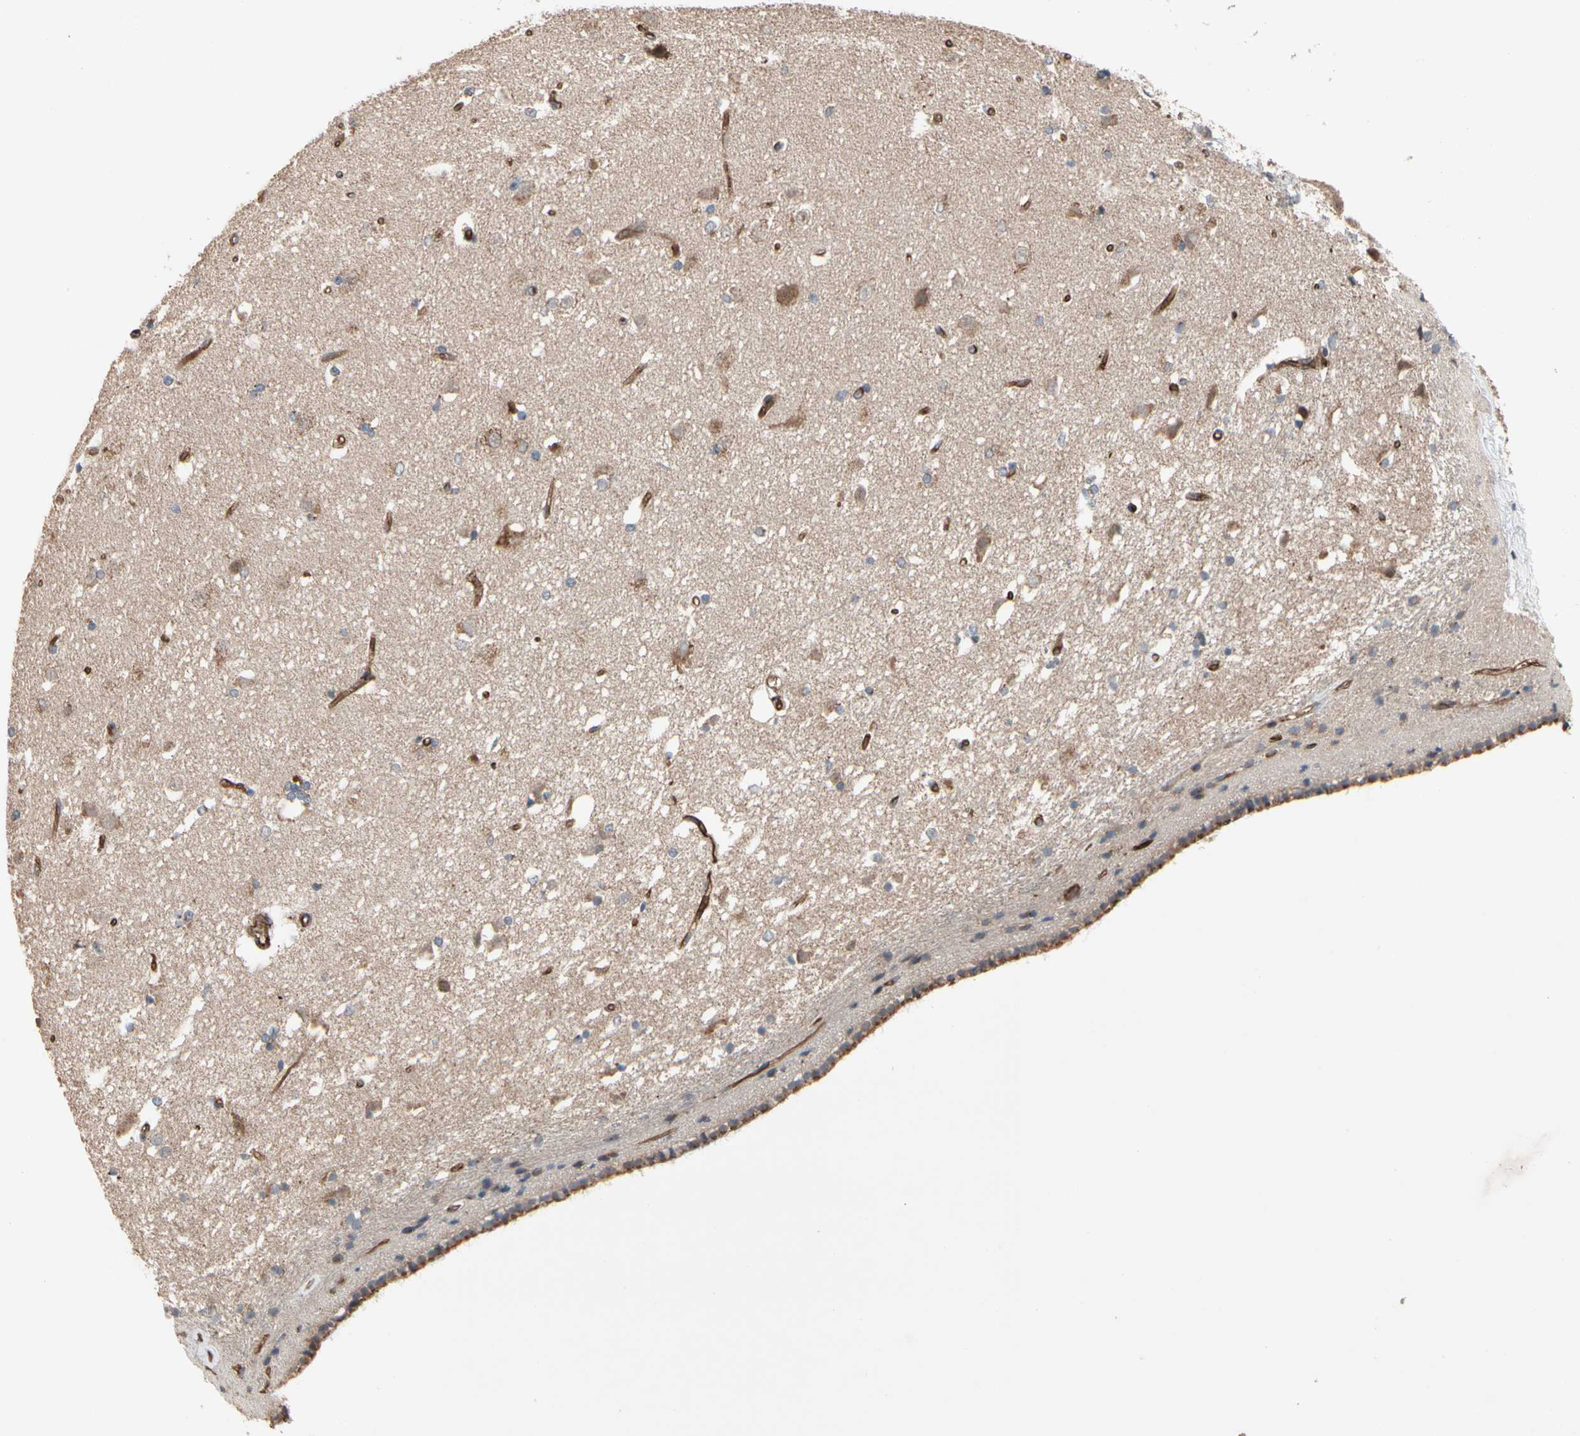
{"staining": {"intensity": "negative", "quantity": "none", "location": "none"}, "tissue": "caudate", "cell_type": "Glial cells", "image_type": "normal", "snomed": [{"axis": "morphology", "description": "Normal tissue, NOS"}, {"axis": "topography", "description": "Lateral ventricle wall"}], "caption": "DAB immunohistochemical staining of unremarkable caudate reveals no significant expression in glial cells. The staining is performed using DAB (3,3'-diaminobenzidine) brown chromogen with nuclei counter-stained in using hematoxylin.", "gene": "GCK", "patient": {"sex": "female", "age": 19}}